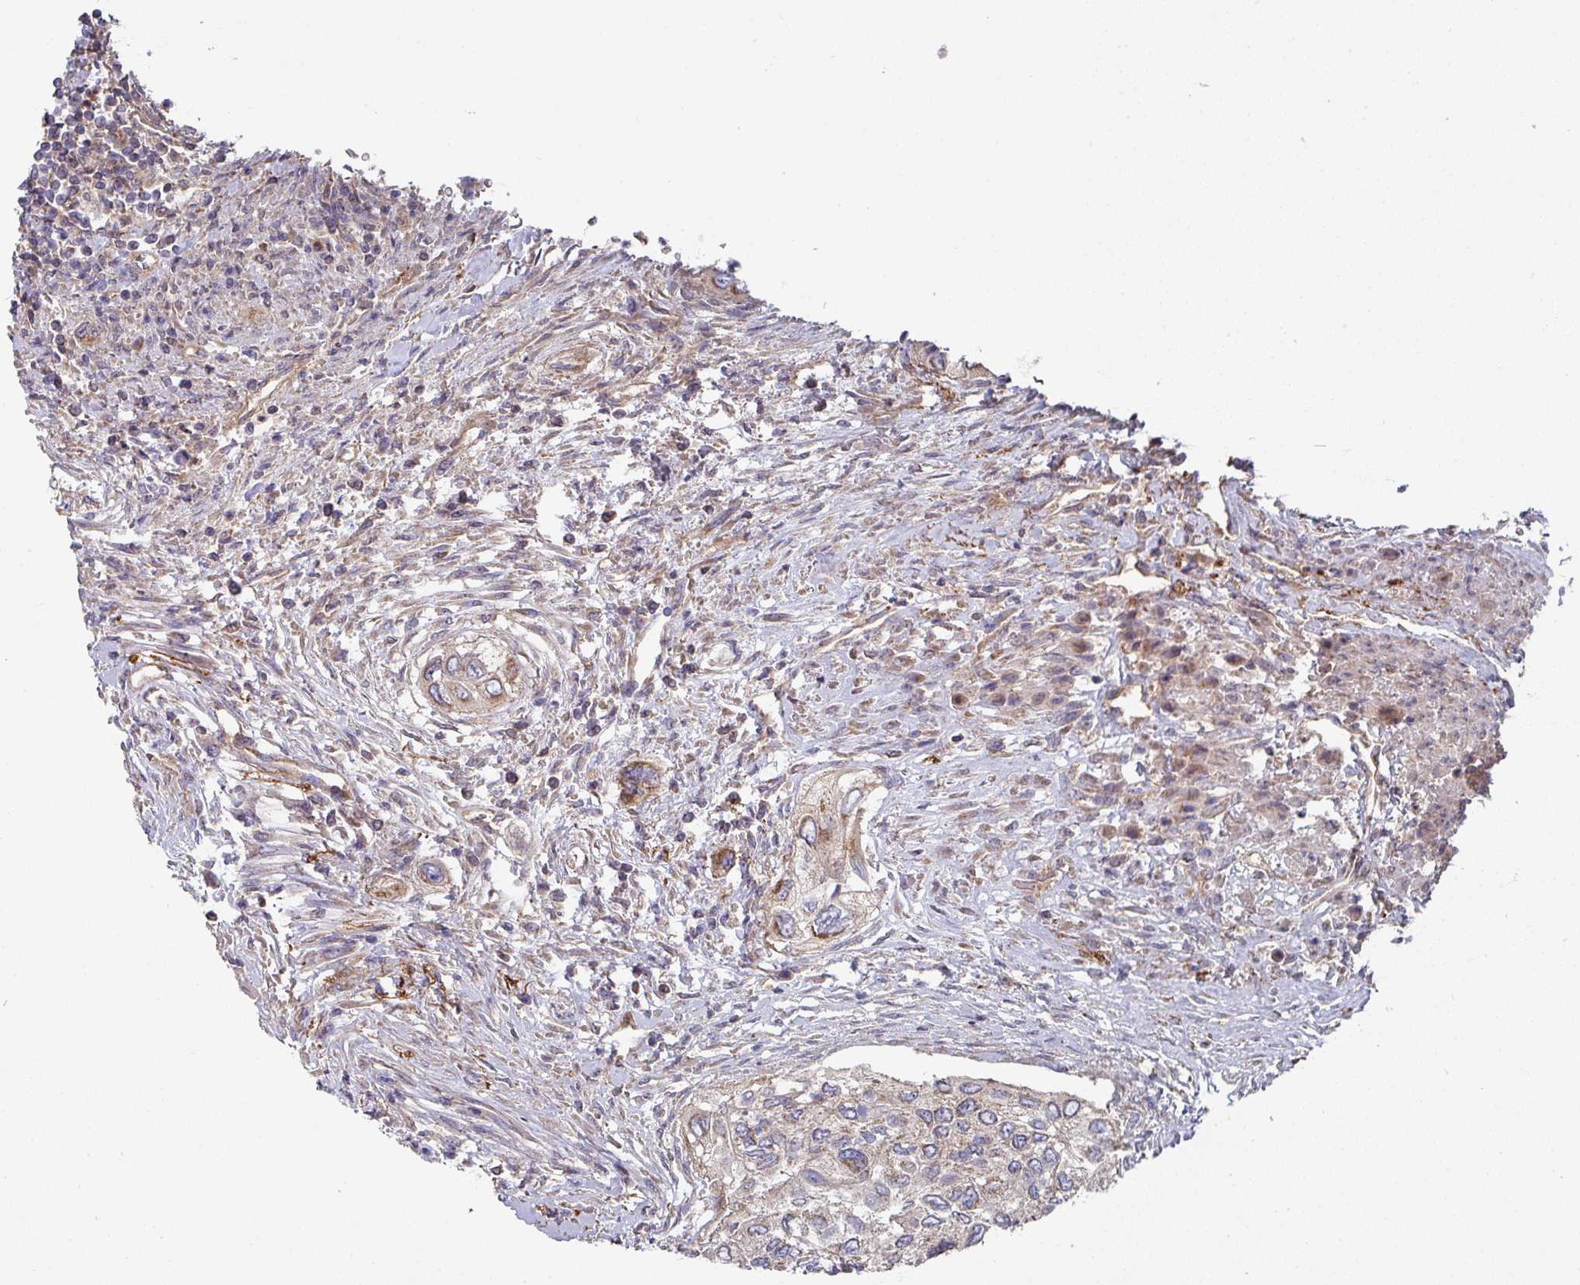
{"staining": {"intensity": "moderate", "quantity": "25%-75%", "location": "cytoplasmic/membranous"}, "tissue": "urothelial cancer", "cell_type": "Tumor cells", "image_type": "cancer", "snomed": [{"axis": "morphology", "description": "Urothelial carcinoma, High grade"}, {"axis": "topography", "description": "Urinary bladder"}], "caption": "About 25%-75% of tumor cells in human urothelial cancer exhibit moderate cytoplasmic/membranous protein positivity as visualized by brown immunohistochemical staining.", "gene": "DCAF12L2", "patient": {"sex": "female", "age": 60}}